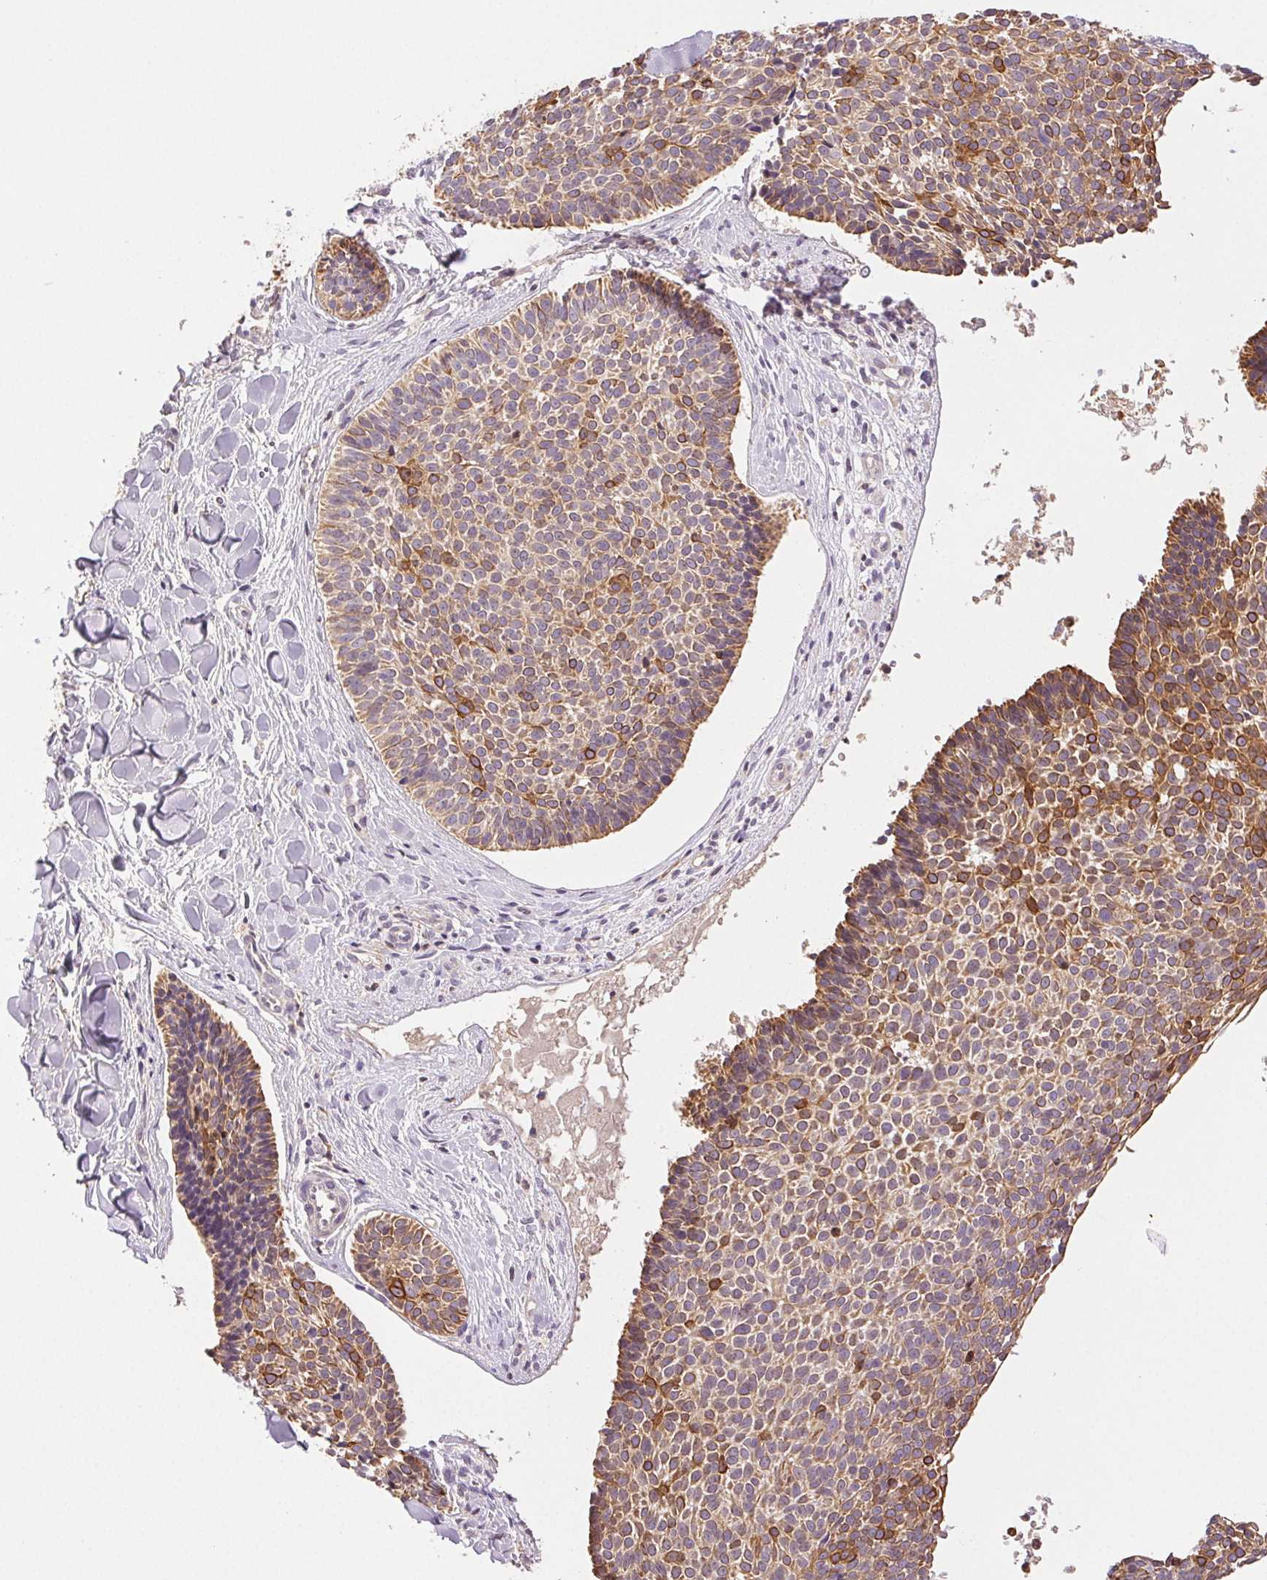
{"staining": {"intensity": "moderate", "quantity": ">75%", "location": "cytoplasmic/membranous"}, "tissue": "skin cancer", "cell_type": "Tumor cells", "image_type": "cancer", "snomed": [{"axis": "morphology", "description": "Basal cell carcinoma"}, {"axis": "topography", "description": "Skin"}], "caption": "About >75% of tumor cells in human skin cancer (basal cell carcinoma) exhibit moderate cytoplasmic/membranous protein positivity as visualized by brown immunohistochemical staining.", "gene": "TMEM253", "patient": {"sex": "male", "age": 82}}